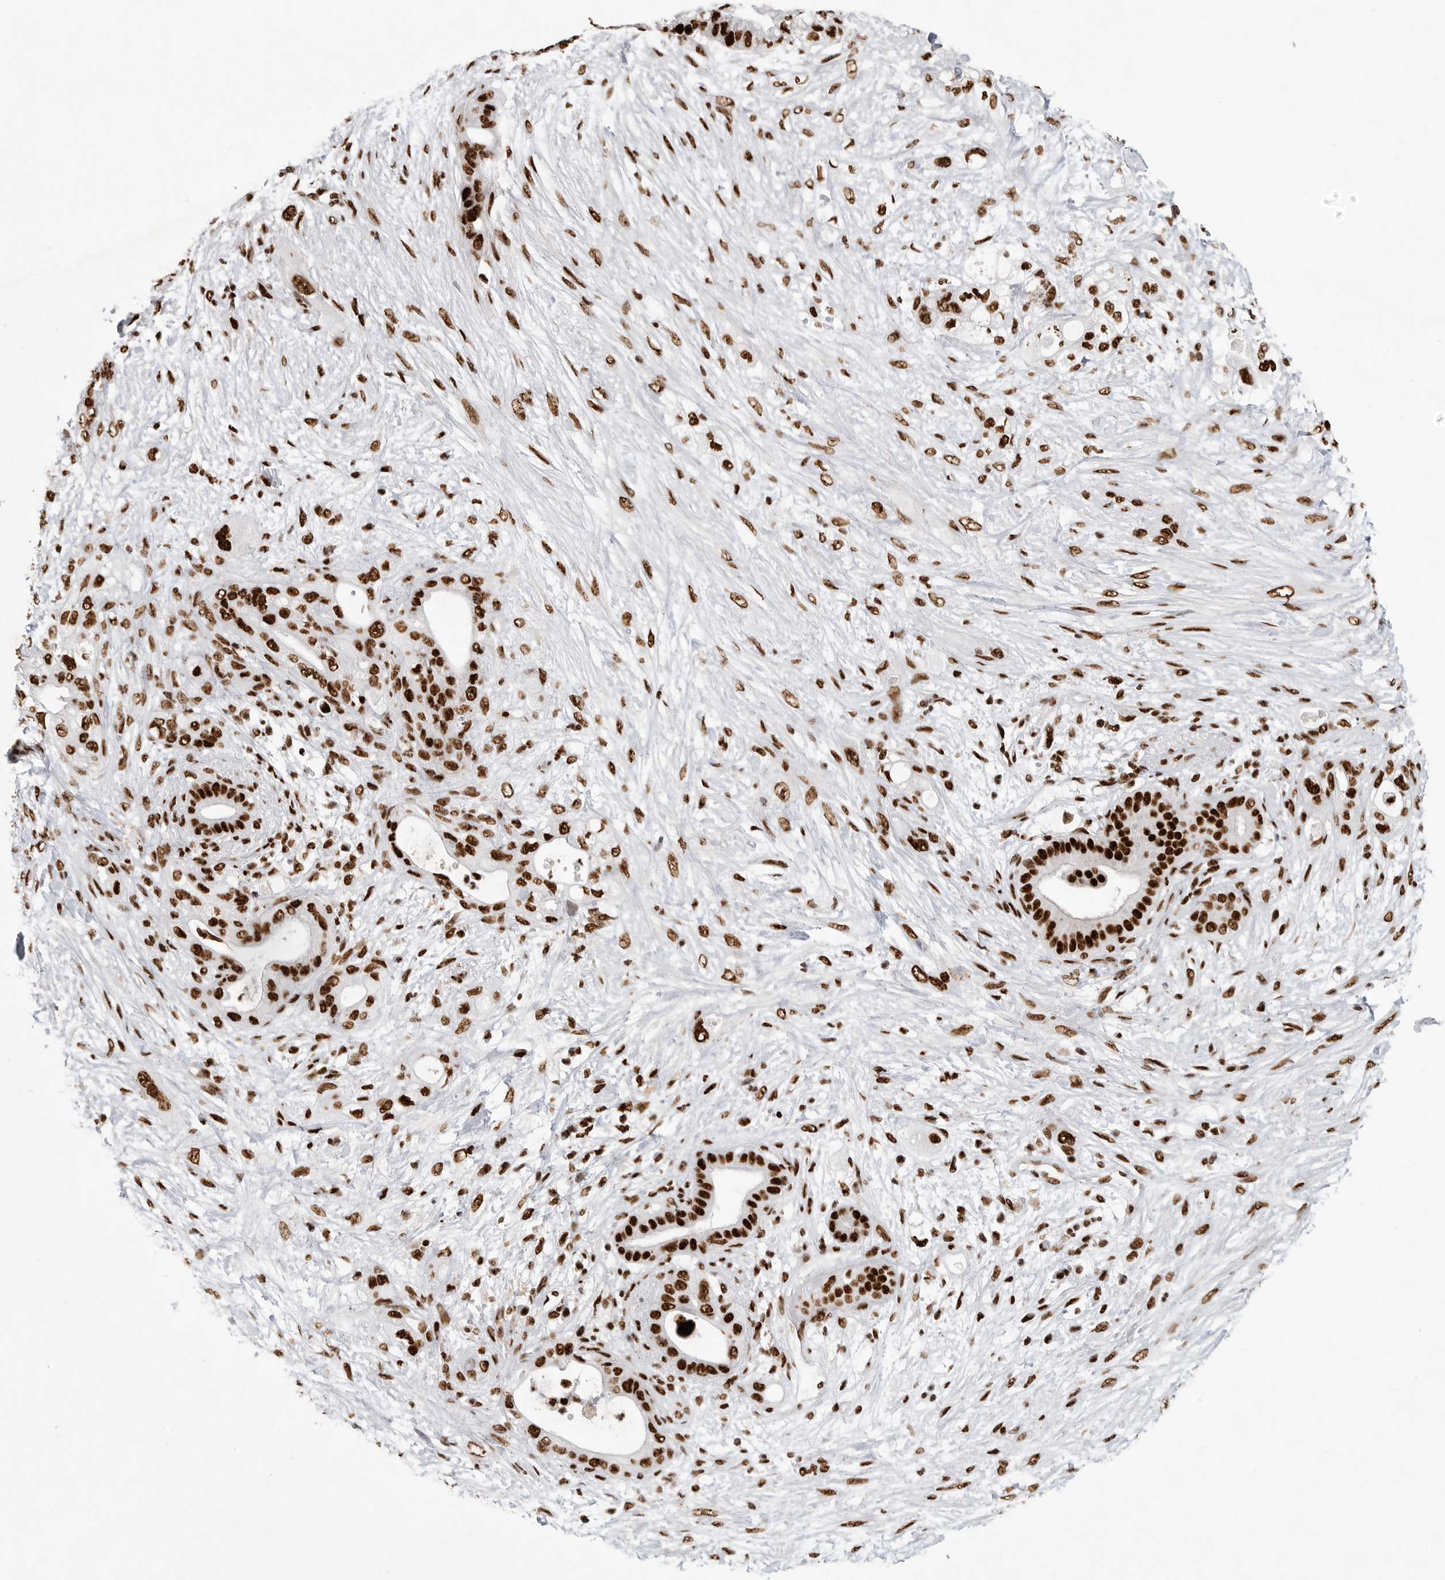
{"staining": {"intensity": "strong", "quantity": ">75%", "location": "nuclear"}, "tissue": "pancreatic cancer", "cell_type": "Tumor cells", "image_type": "cancer", "snomed": [{"axis": "morphology", "description": "Adenocarcinoma, NOS"}, {"axis": "topography", "description": "Pancreas"}], "caption": "Approximately >75% of tumor cells in pancreatic cancer reveal strong nuclear protein staining as visualized by brown immunohistochemical staining.", "gene": "BCLAF1", "patient": {"sex": "male", "age": 53}}